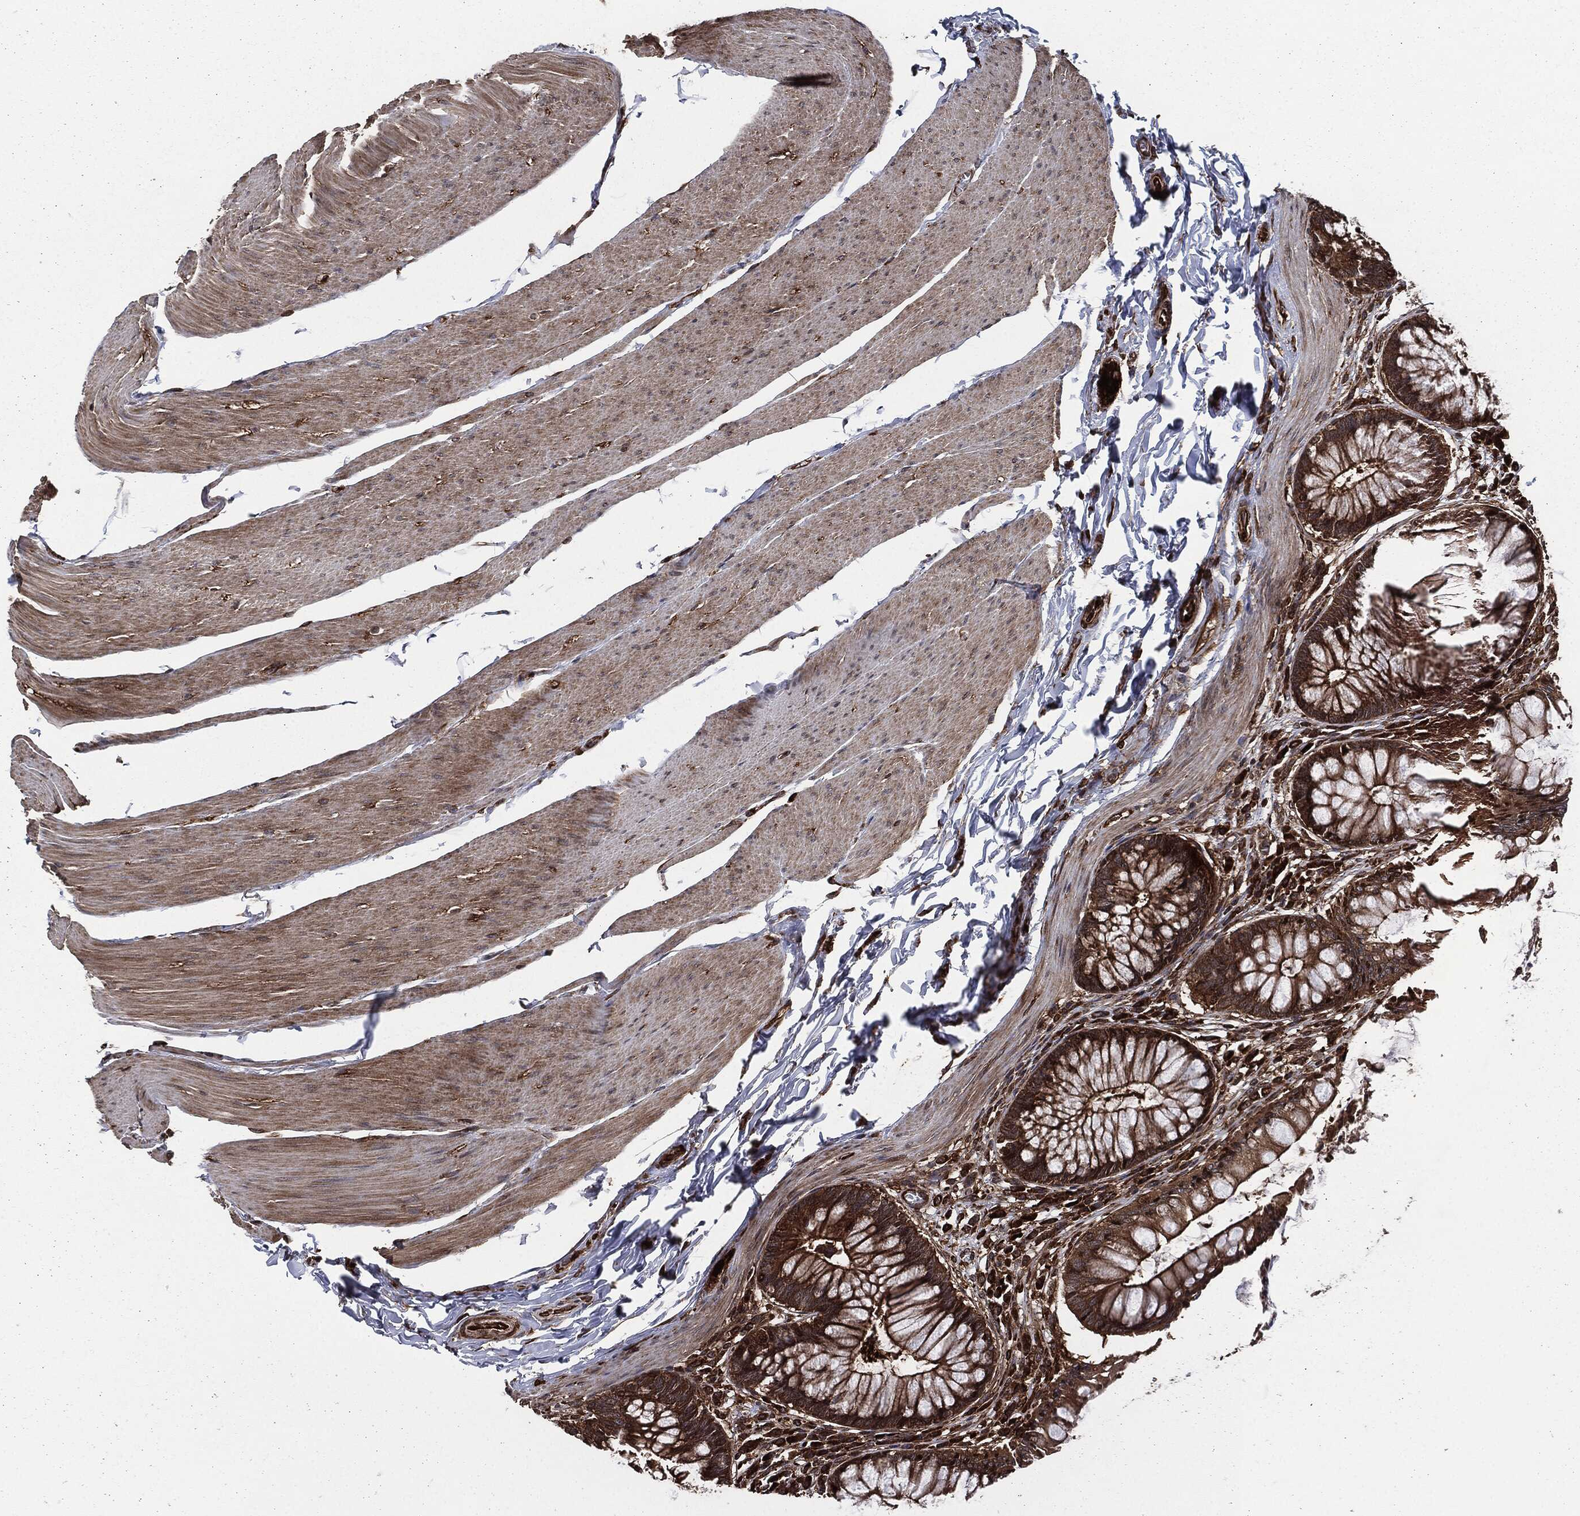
{"staining": {"intensity": "strong", "quantity": ">75%", "location": "cytoplasmic/membranous"}, "tissue": "rectum", "cell_type": "Glandular cells", "image_type": "normal", "snomed": [{"axis": "morphology", "description": "Normal tissue, NOS"}, {"axis": "topography", "description": "Rectum"}], "caption": "IHC (DAB) staining of benign rectum demonstrates strong cytoplasmic/membranous protein expression in about >75% of glandular cells.", "gene": "RAP1GDS1", "patient": {"sex": "female", "age": 58}}